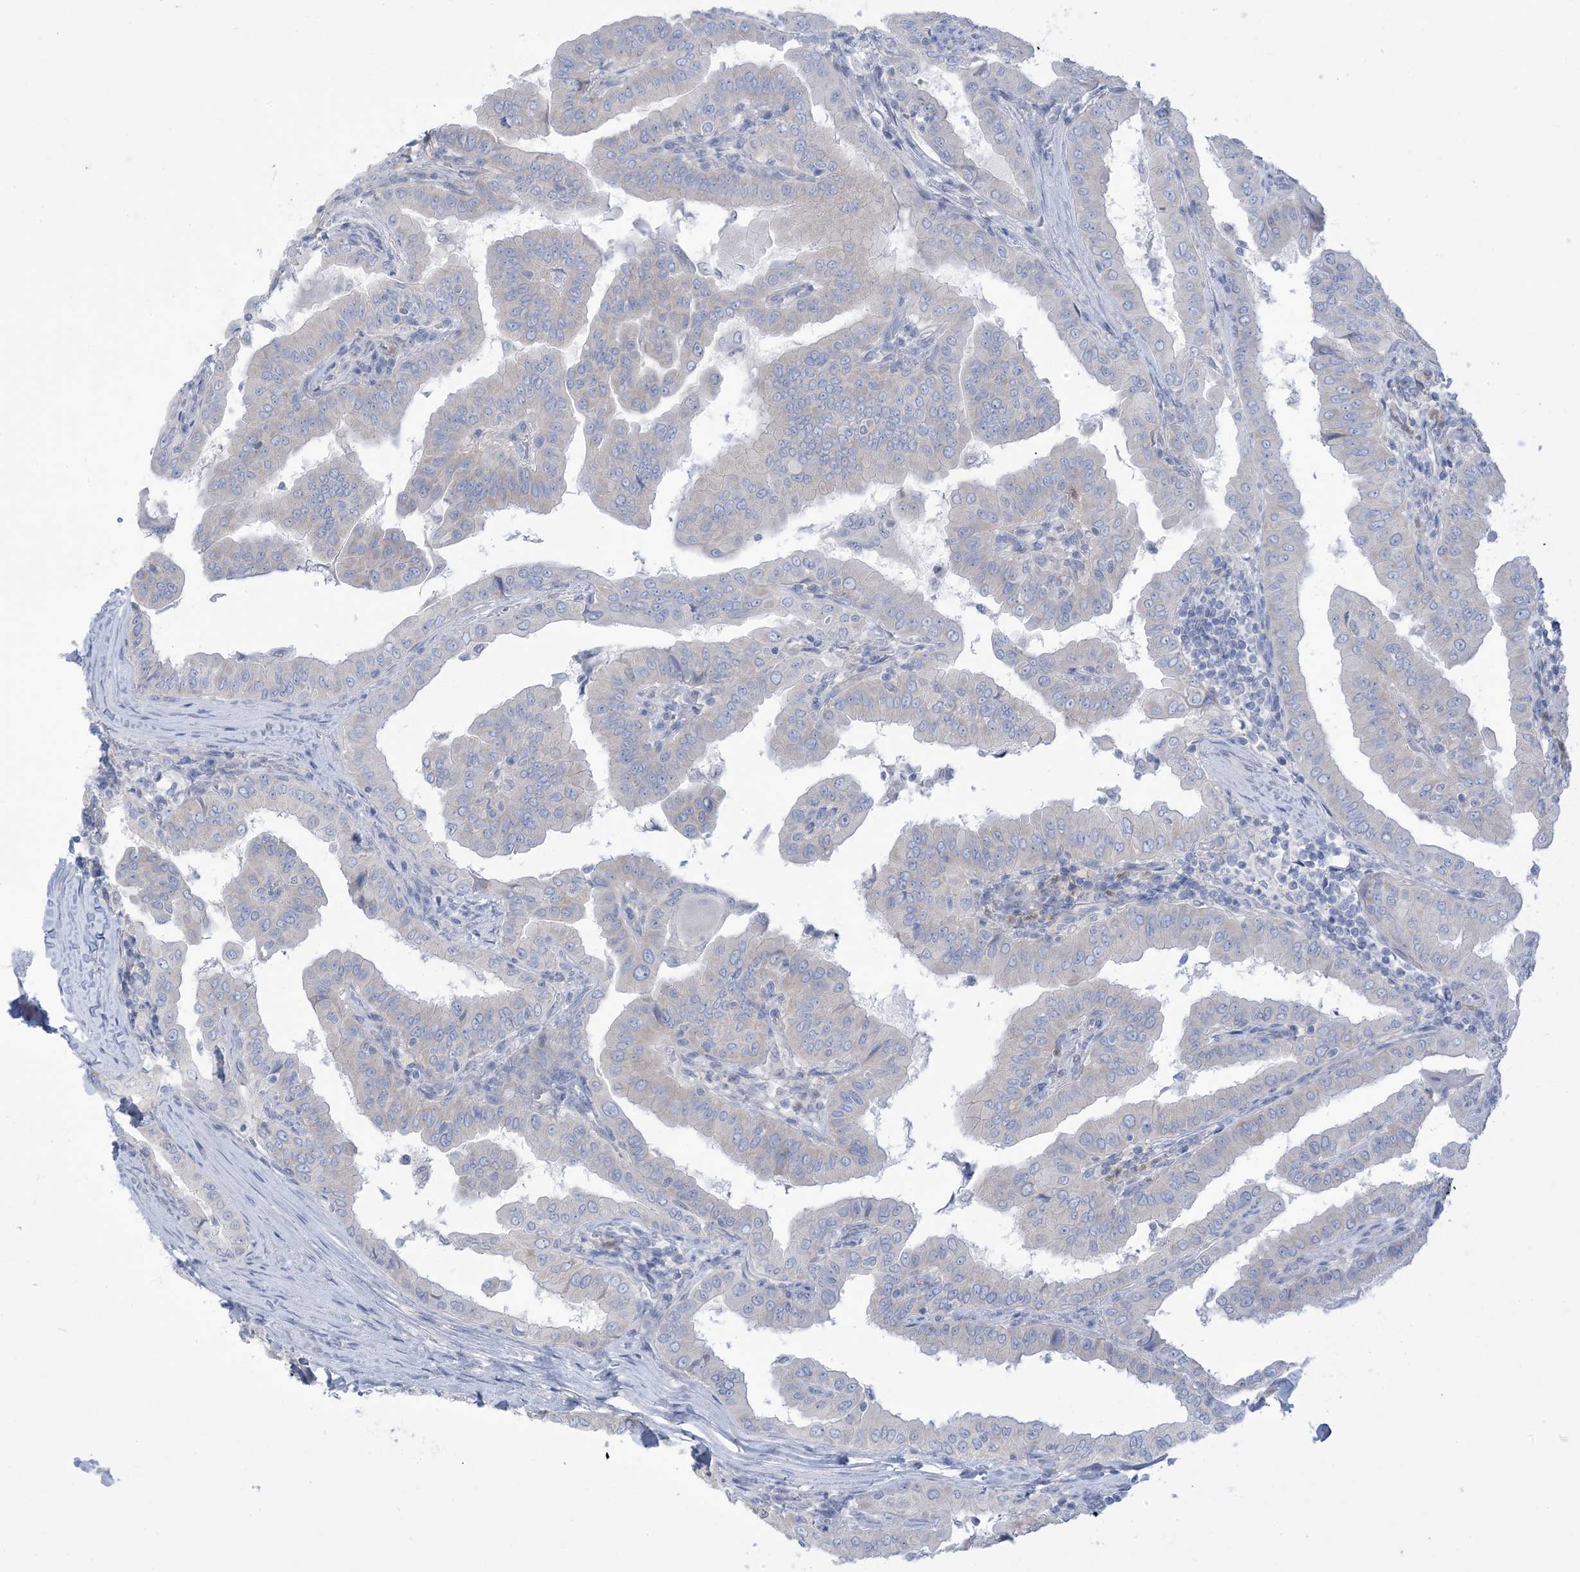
{"staining": {"intensity": "negative", "quantity": "none", "location": "none"}, "tissue": "thyroid cancer", "cell_type": "Tumor cells", "image_type": "cancer", "snomed": [{"axis": "morphology", "description": "Papillary adenocarcinoma, NOS"}, {"axis": "topography", "description": "Thyroid gland"}], "caption": "Human thyroid cancer stained for a protein using immunohistochemistry reveals no staining in tumor cells.", "gene": "MTHFD2L", "patient": {"sex": "male", "age": 33}}